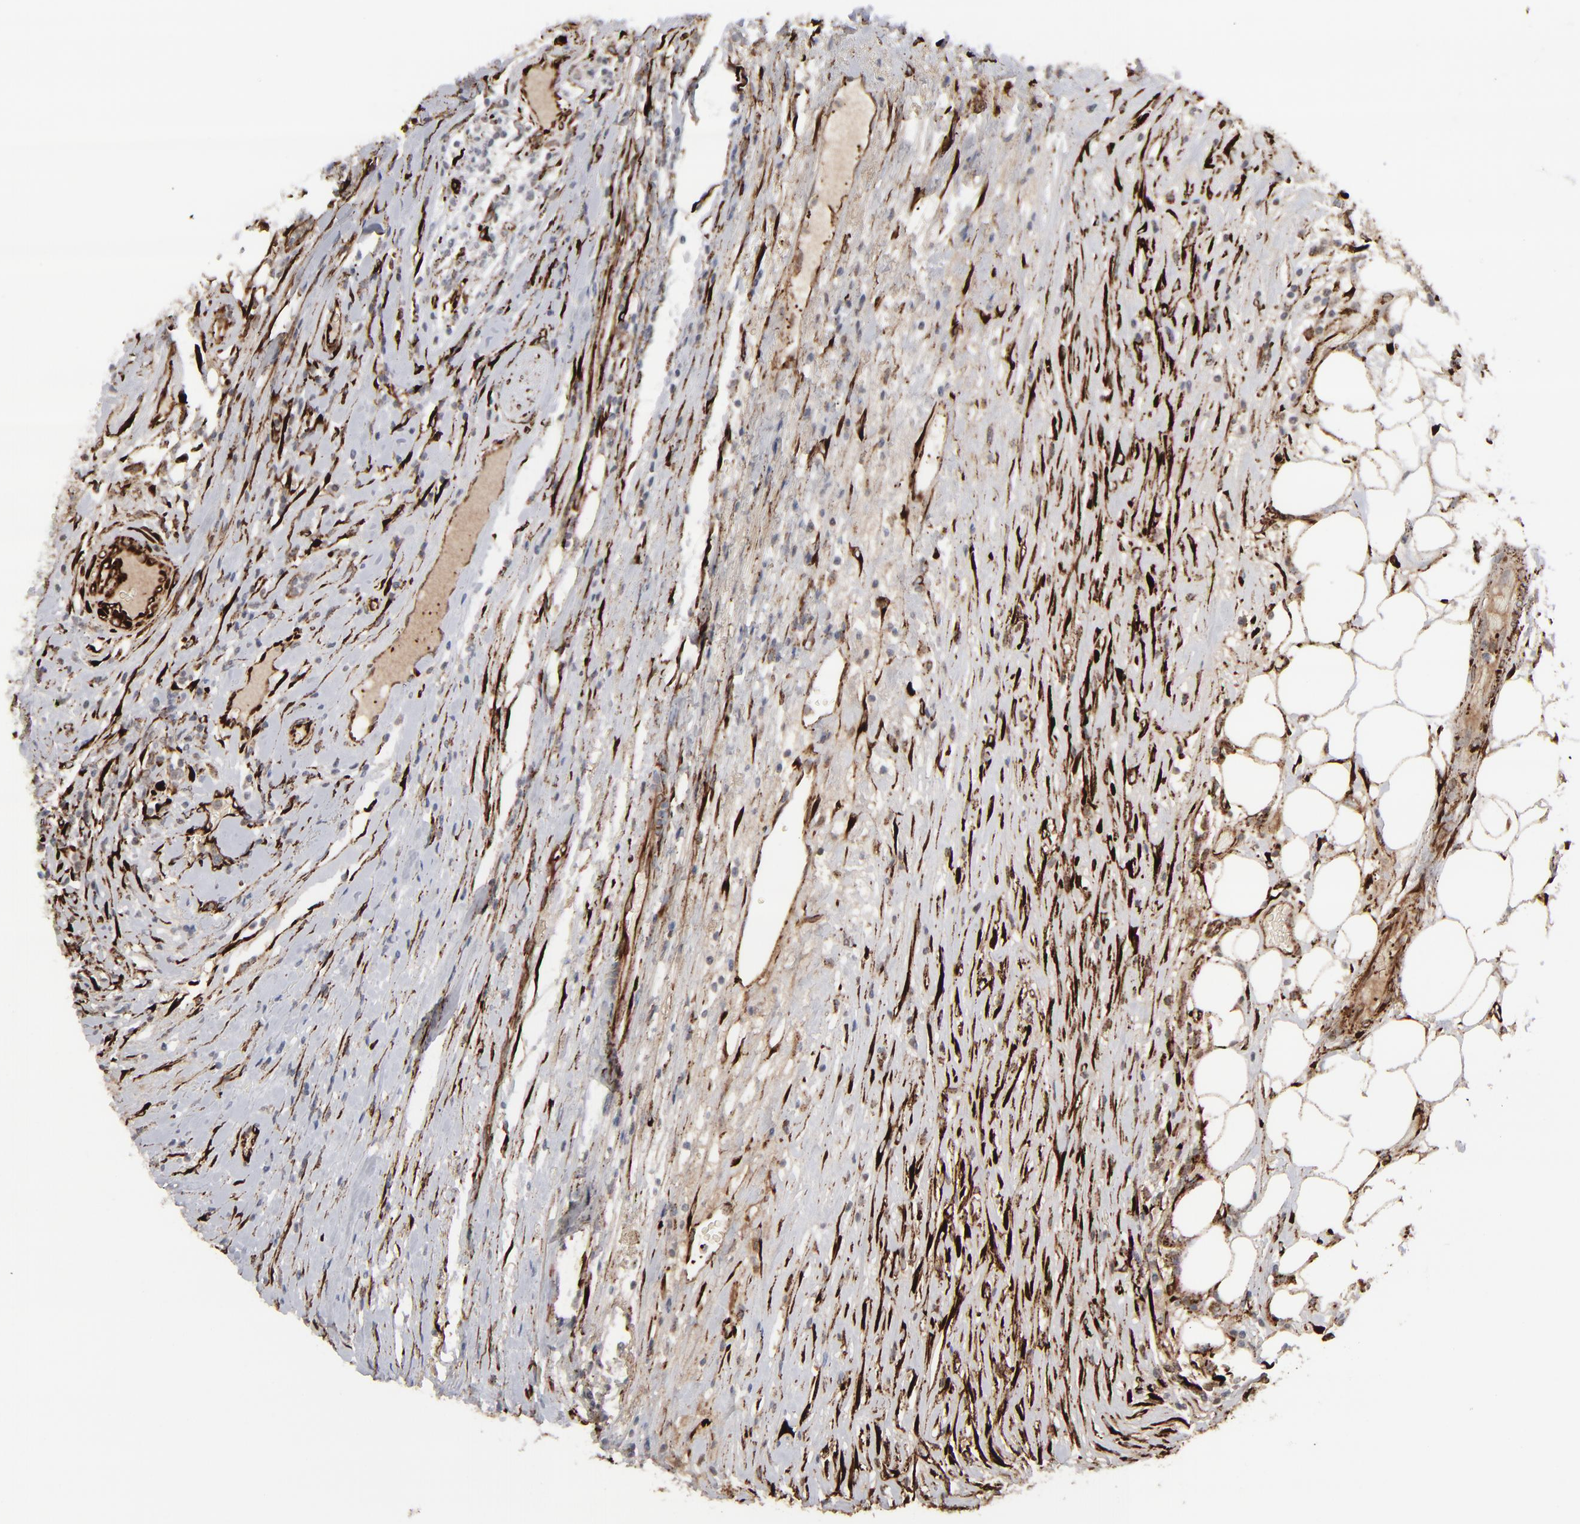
{"staining": {"intensity": "negative", "quantity": "none", "location": "none"}, "tissue": "colorectal cancer", "cell_type": "Tumor cells", "image_type": "cancer", "snomed": [{"axis": "morphology", "description": "Adenocarcinoma, NOS"}, {"axis": "topography", "description": "Colon"}], "caption": "Tumor cells are negative for protein expression in human adenocarcinoma (colorectal).", "gene": "SPARC", "patient": {"sex": "female", "age": 53}}